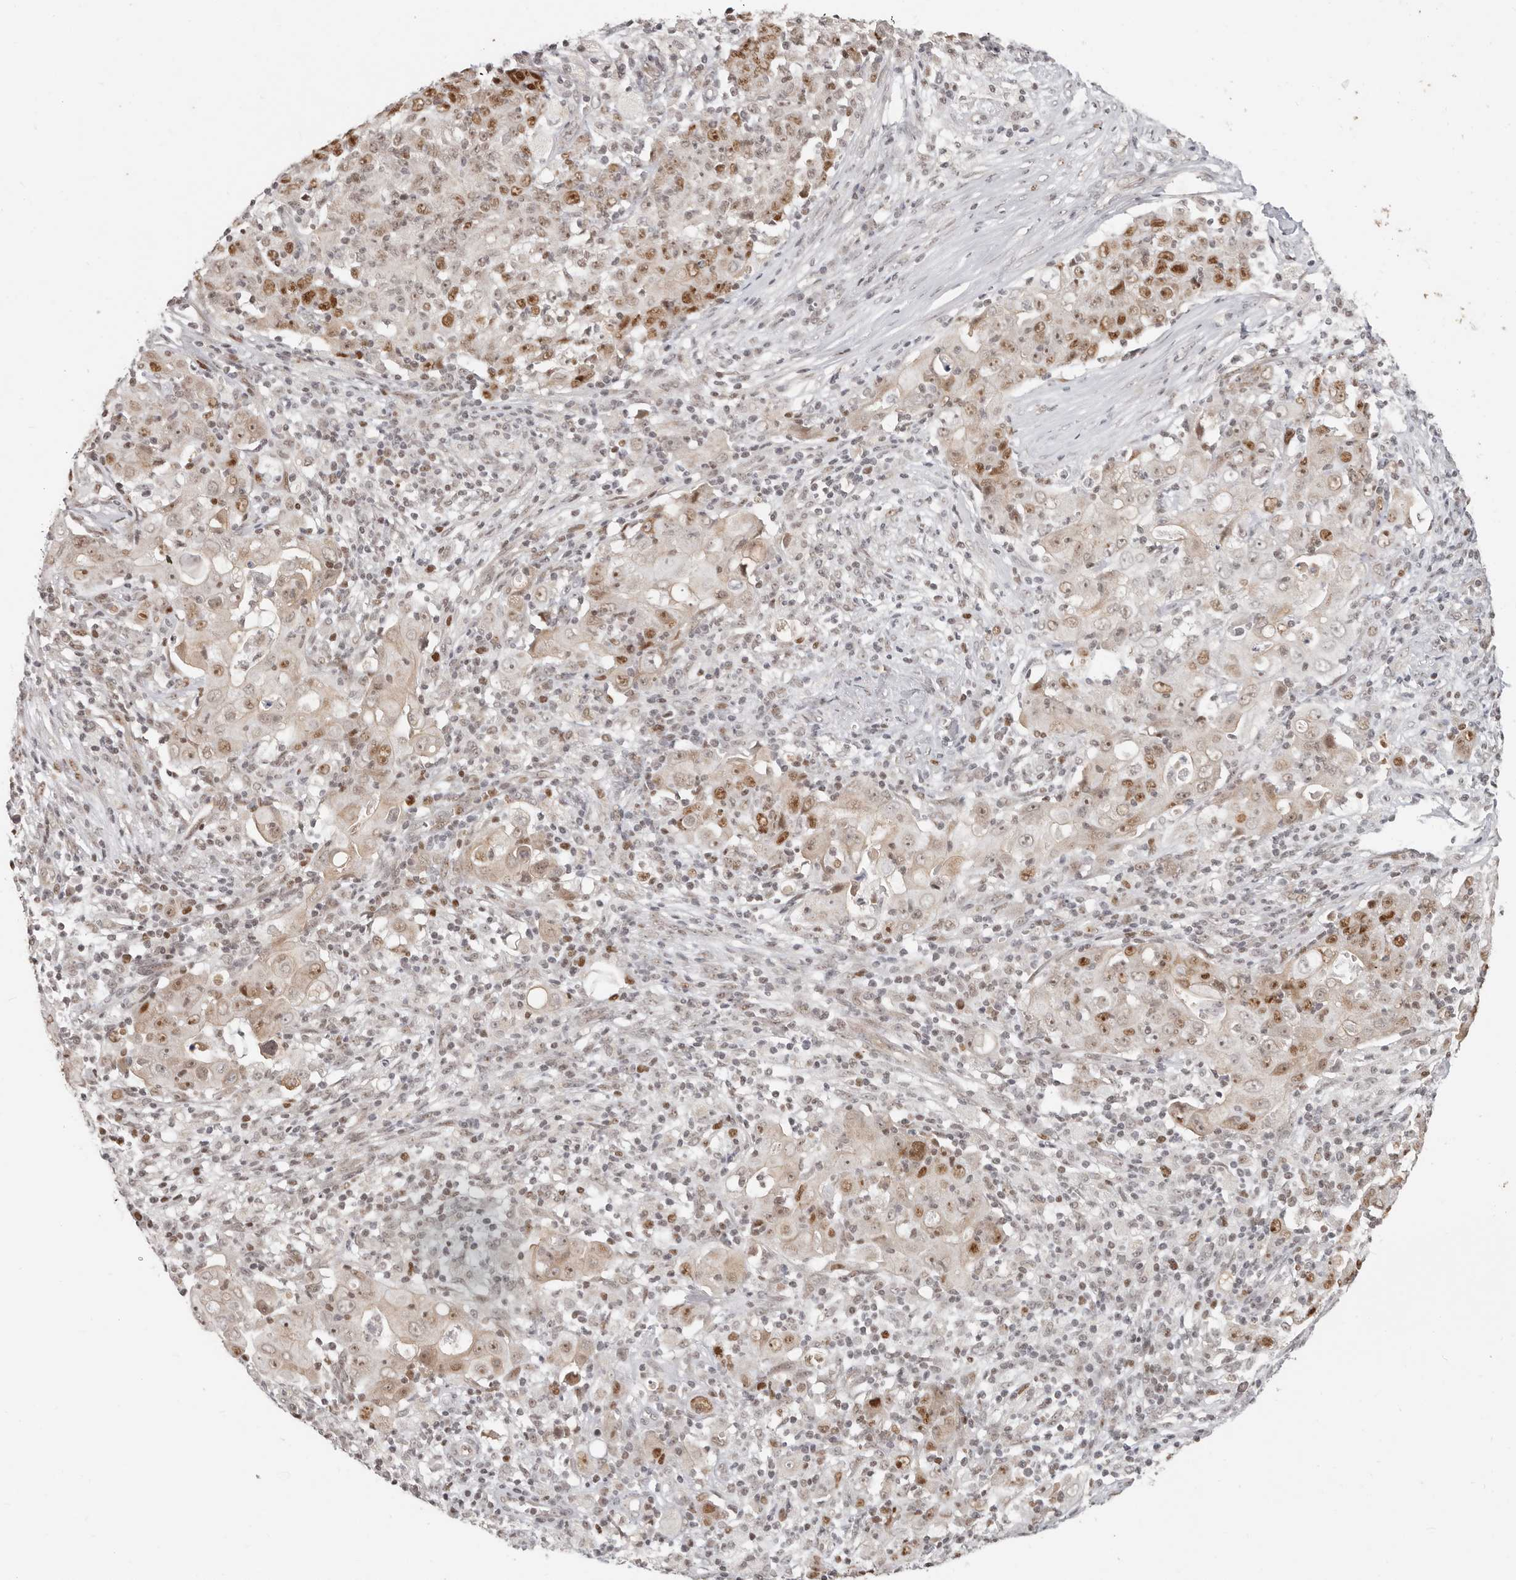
{"staining": {"intensity": "moderate", "quantity": "25%-75%", "location": "nuclear"}, "tissue": "ovarian cancer", "cell_type": "Tumor cells", "image_type": "cancer", "snomed": [{"axis": "morphology", "description": "Carcinoma, endometroid"}, {"axis": "topography", "description": "Ovary"}], "caption": "Immunohistochemical staining of ovarian endometroid carcinoma demonstrates medium levels of moderate nuclear expression in approximately 25%-75% of tumor cells. The protein is shown in brown color, while the nuclei are stained blue.", "gene": "RFC2", "patient": {"sex": "female", "age": 42}}